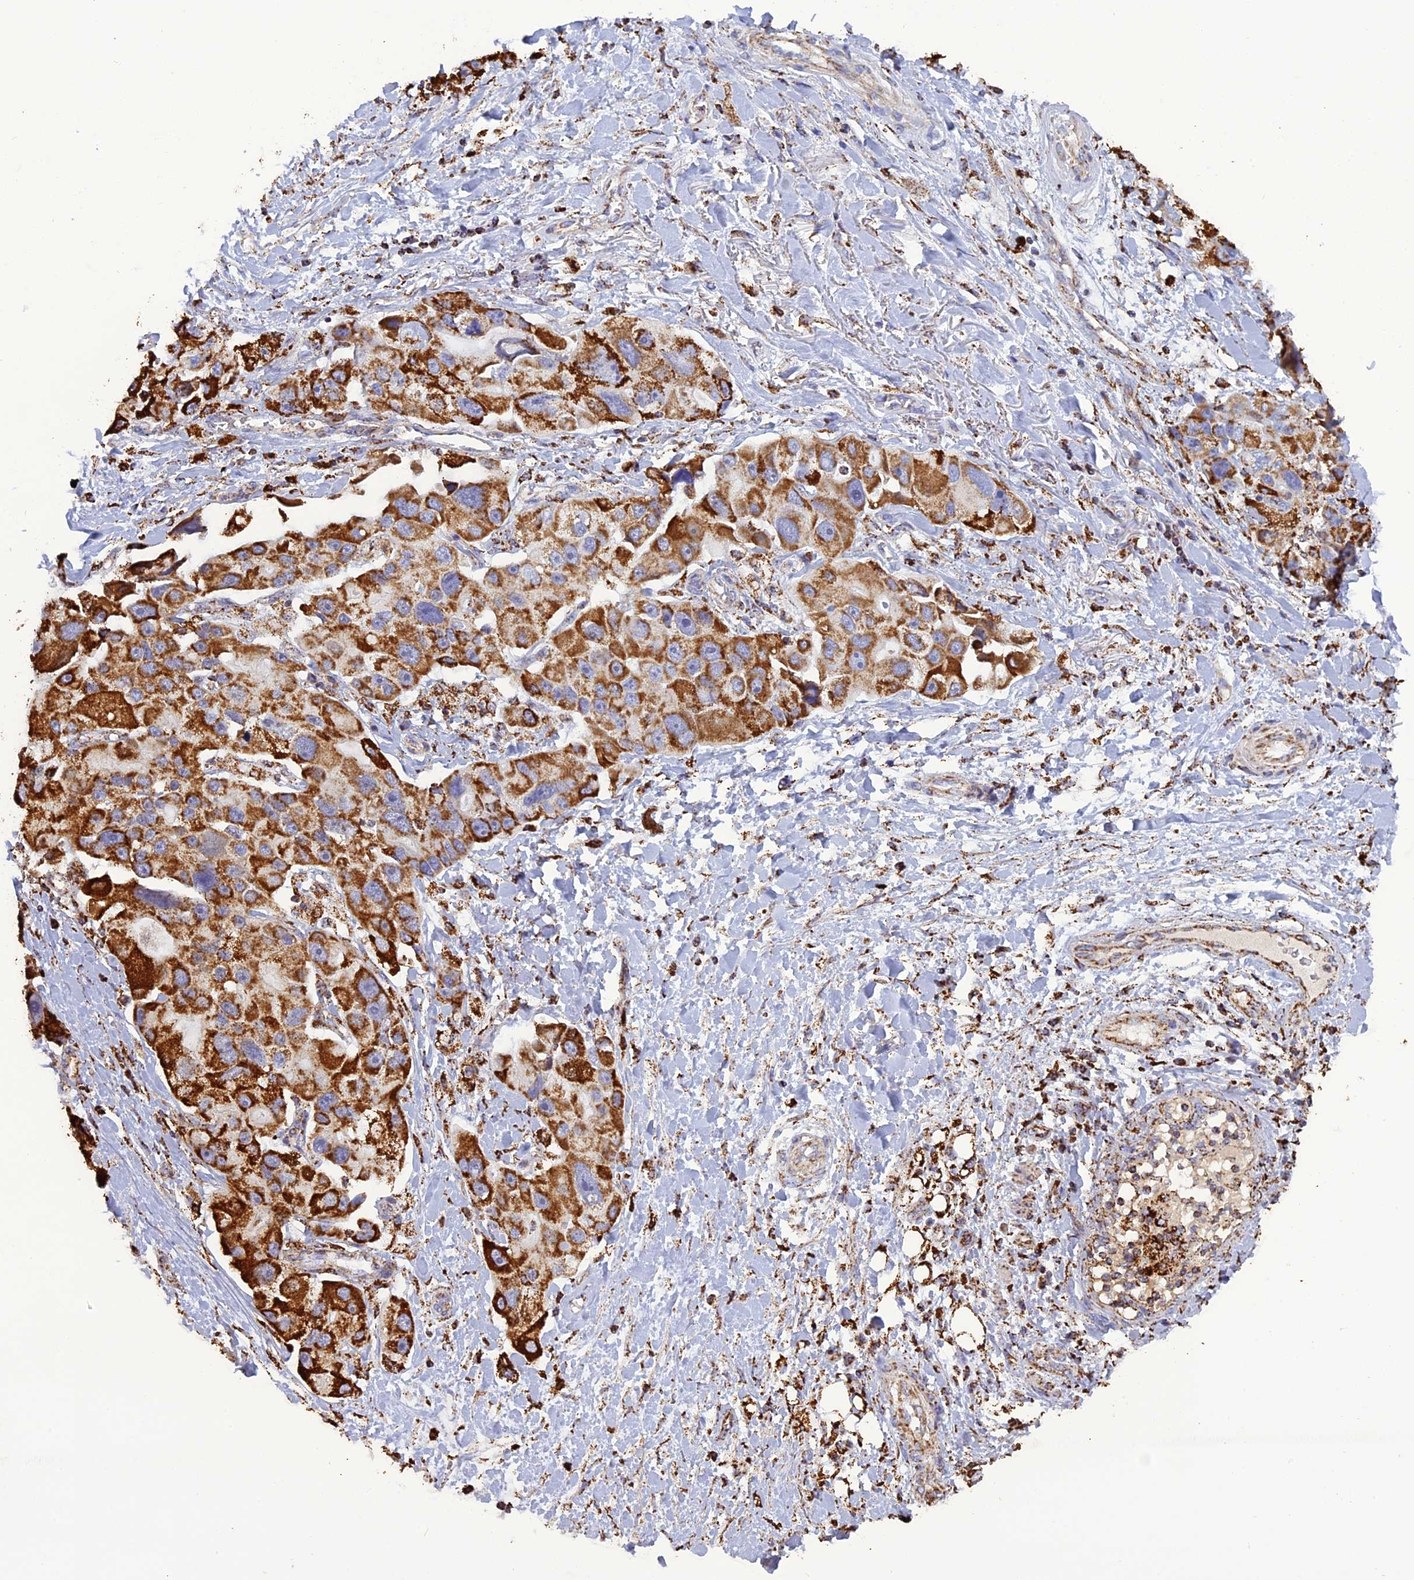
{"staining": {"intensity": "strong", "quantity": ">75%", "location": "cytoplasmic/membranous"}, "tissue": "lung cancer", "cell_type": "Tumor cells", "image_type": "cancer", "snomed": [{"axis": "morphology", "description": "Adenocarcinoma, NOS"}, {"axis": "topography", "description": "Lung"}], "caption": "A high amount of strong cytoplasmic/membranous positivity is appreciated in about >75% of tumor cells in lung cancer (adenocarcinoma) tissue.", "gene": "KCNG1", "patient": {"sex": "female", "age": 54}}